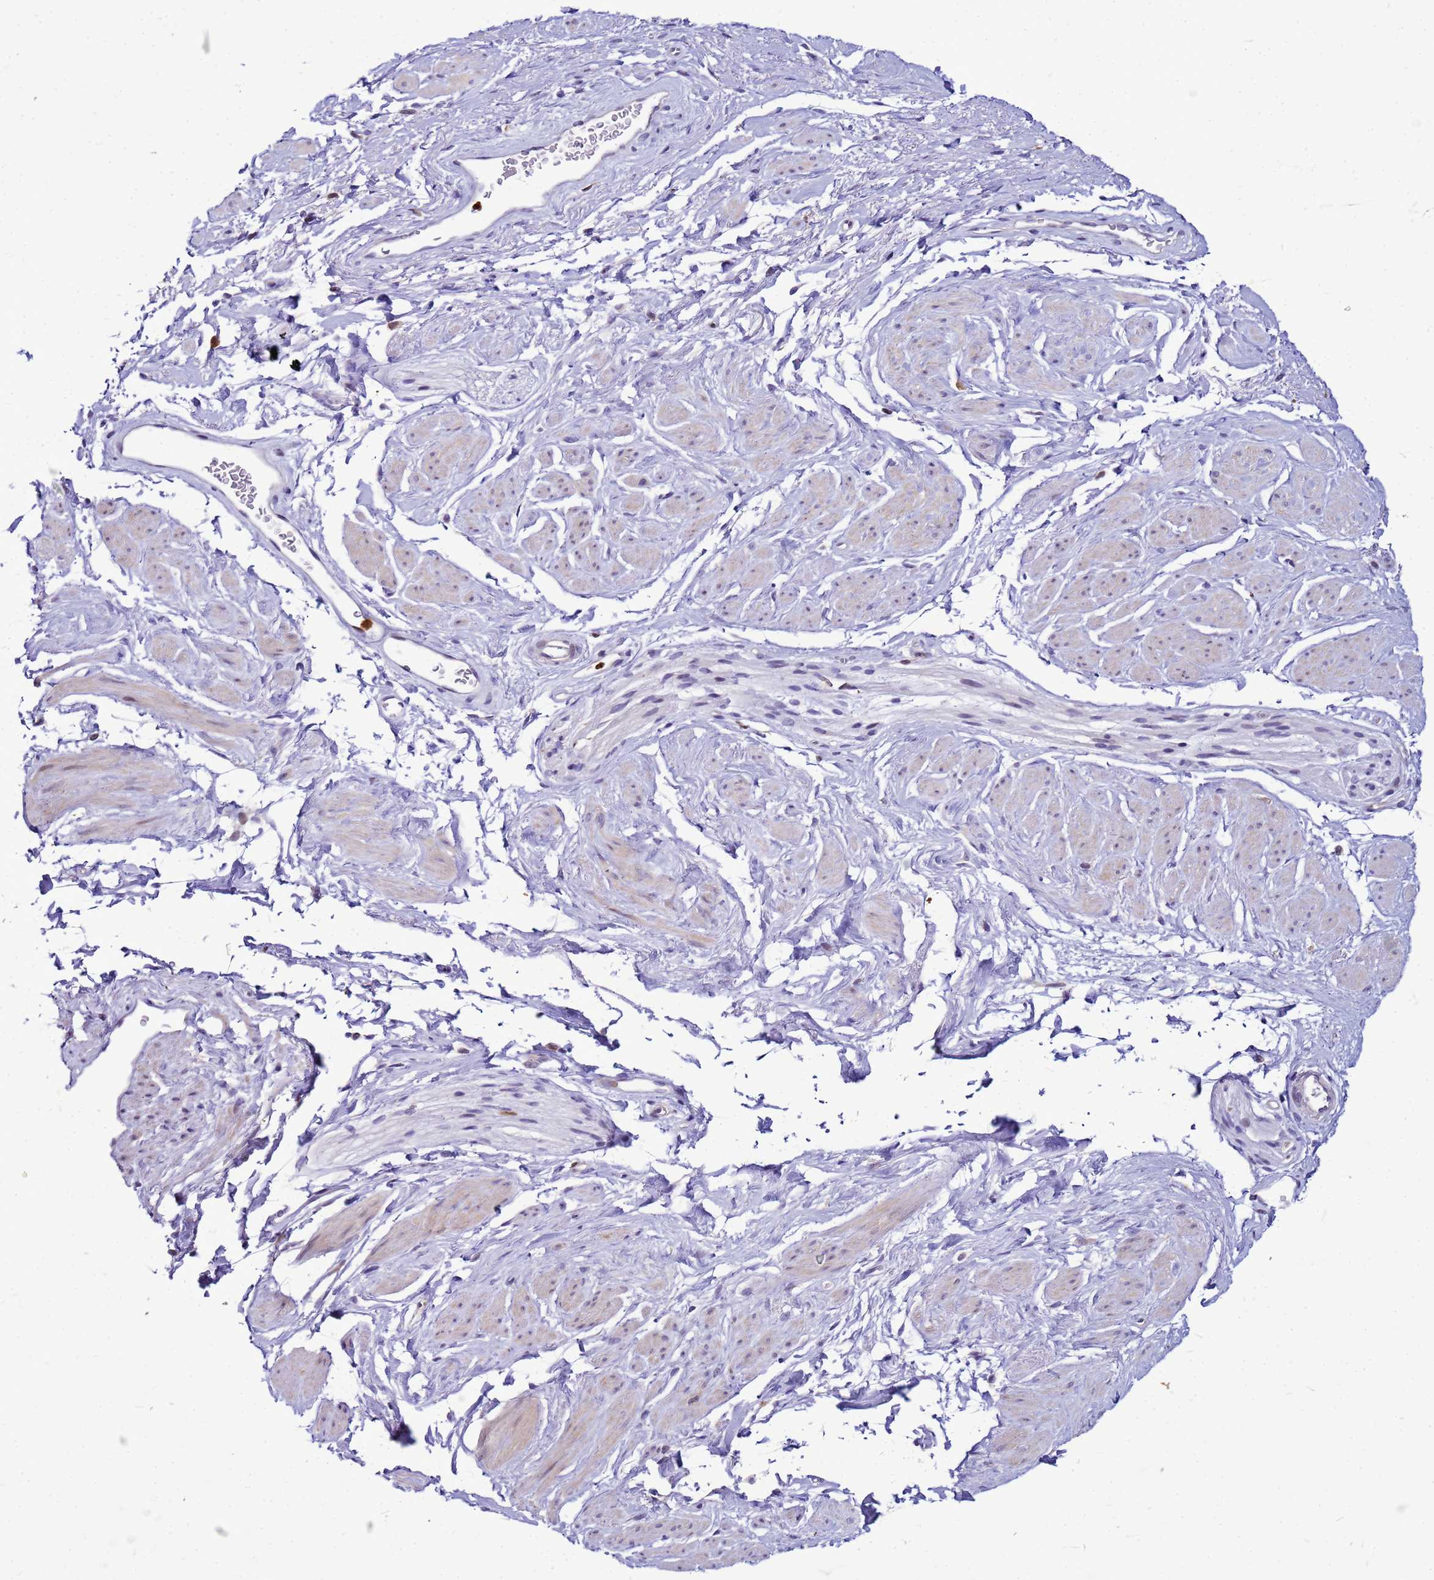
{"staining": {"intensity": "negative", "quantity": "none", "location": "none"}, "tissue": "adipose tissue", "cell_type": "Adipocytes", "image_type": "normal", "snomed": [{"axis": "morphology", "description": "Normal tissue, NOS"}, {"axis": "morphology", "description": "Adenocarcinoma, NOS"}, {"axis": "topography", "description": "Rectum"}, {"axis": "topography", "description": "Vagina"}, {"axis": "topography", "description": "Peripheral nerve tissue"}], "caption": "This is a photomicrograph of immunohistochemistry (IHC) staining of normal adipose tissue, which shows no expression in adipocytes.", "gene": "VPS4B", "patient": {"sex": "female", "age": 71}}